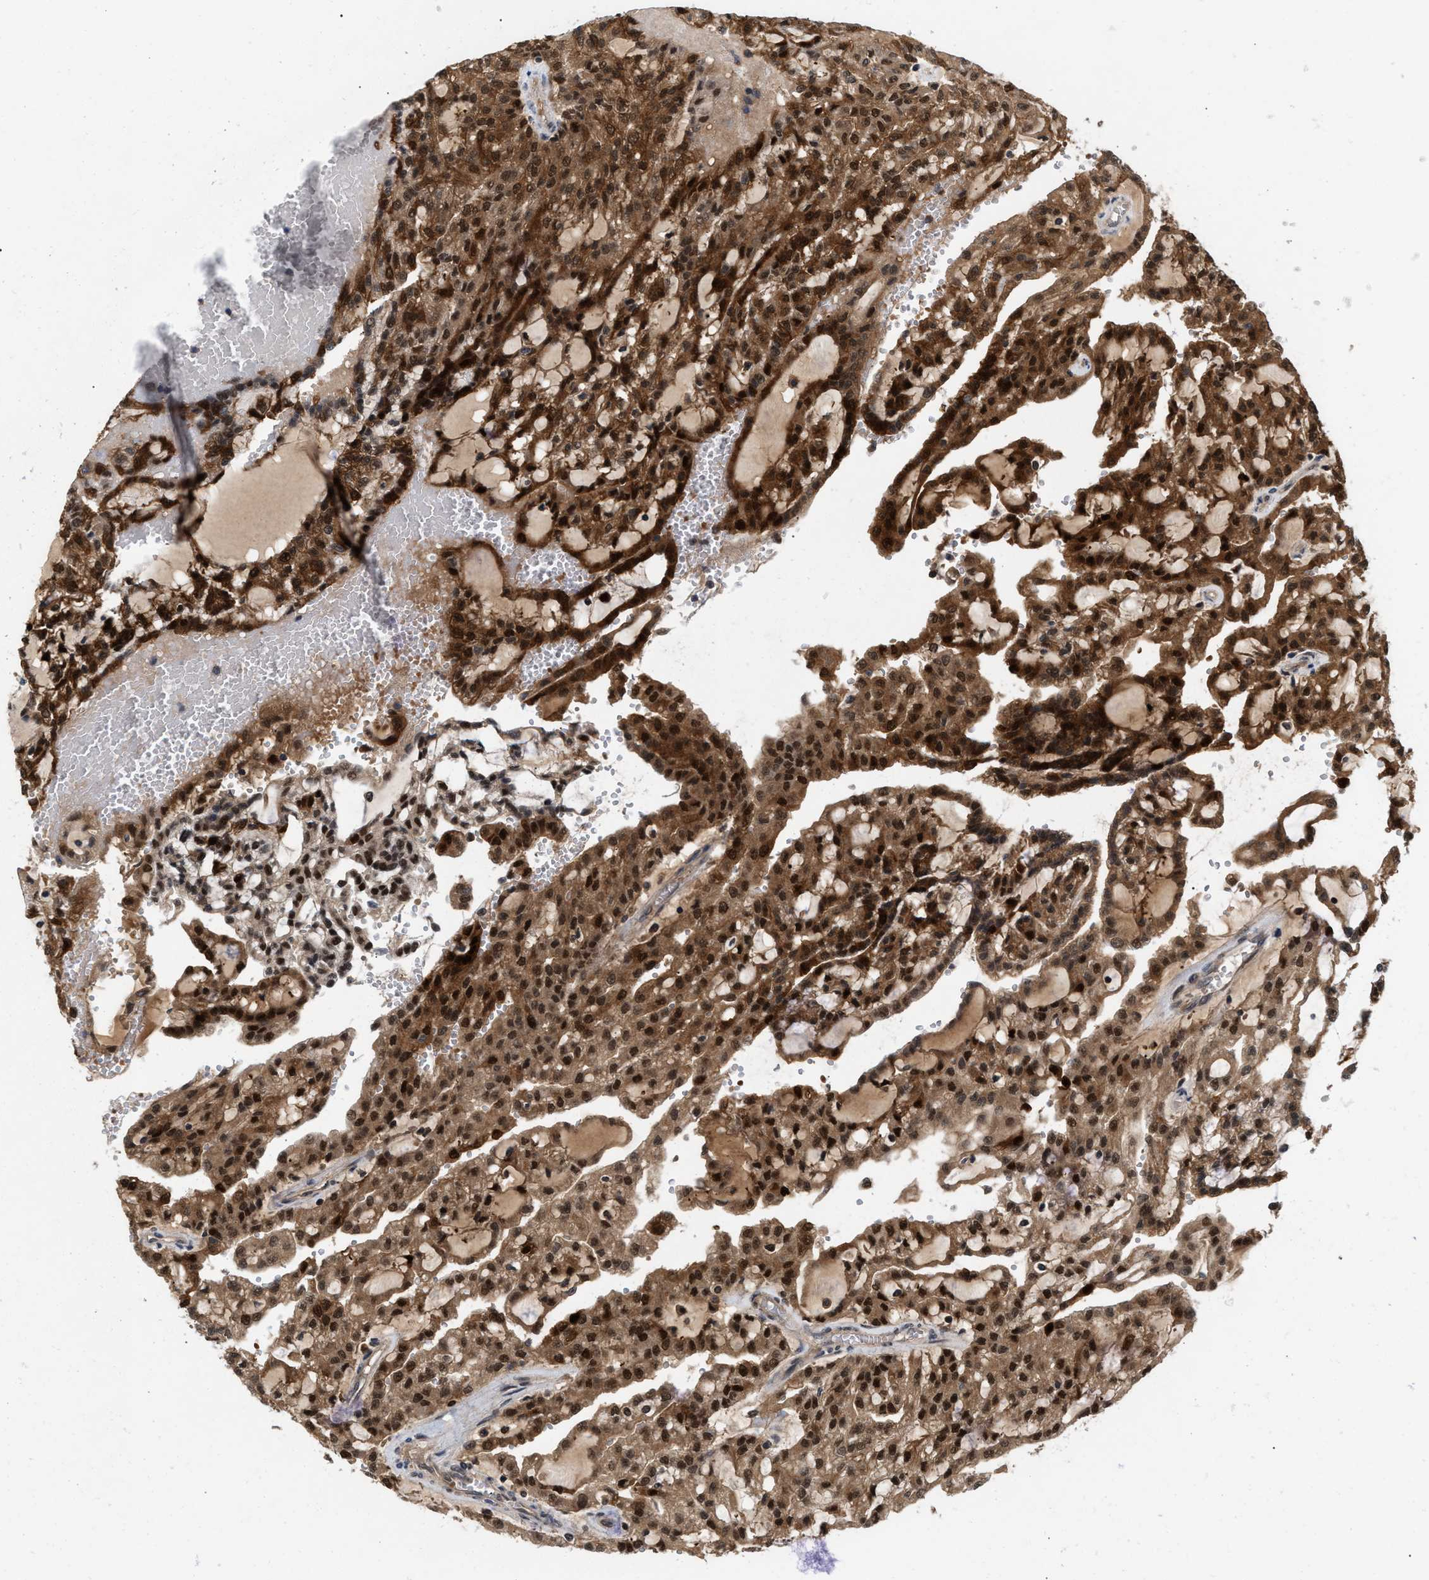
{"staining": {"intensity": "strong", "quantity": ">75%", "location": "cytoplasmic/membranous,nuclear"}, "tissue": "renal cancer", "cell_type": "Tumor cells", "image_type": "cancer", "snomed": [{"axis": "morphology", "description": "Adenocarcinoma, NOS"}, {"axis": "topography", "description": "Kidney"}], "caption": "This photomicrograph displays IHC staining of renal cancer, with high strong cytoplasmic/membranous and nuclear staining in approximately >75% of tumor cells.", "gene": "GLOD4", "patient": {"sex": "male", "age": 63}}